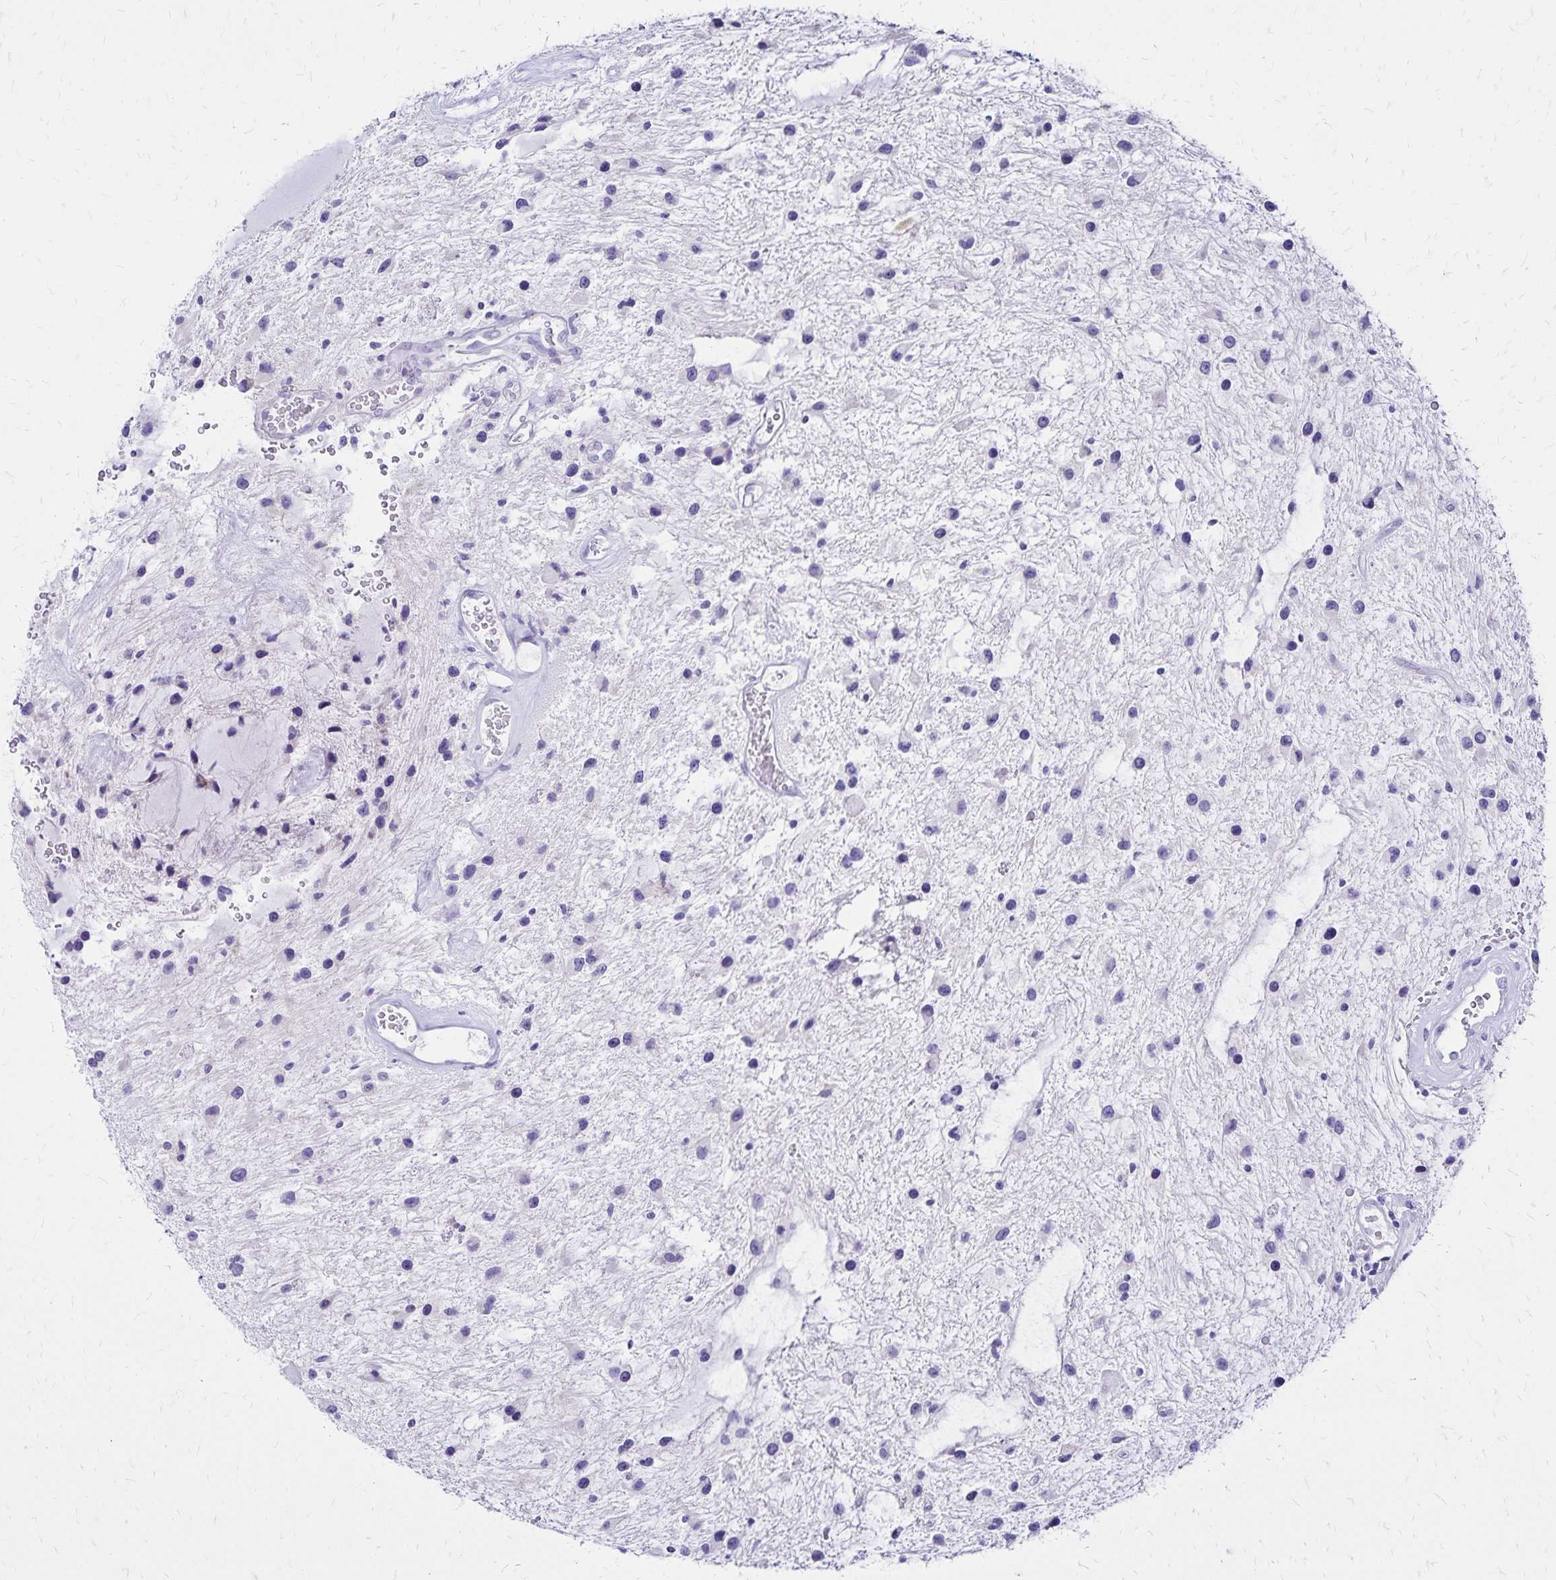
{"staining": {"intensity": "negative", "quantity": "none", "location": "none"}, "tissue": "glioma", "cell_type": "Tumor cells", "image_type": "cancer", "snomed": [{"axis": "morphology", "description": "Glioma, malignant, Low grade"}, {"axis": "topography", "description": "Cerebellum"}], "caption": "Immunohistochemistry histopathology image of malignant low-grade glioma stained for a protein (brown), which demonstrates no expression in tumor cells. (Stains: DAB (3,3'-diaminobenzidine) immunohistochemistry (IHC) with hematoxylin counter stain, Microscopy: brightfield microscopy at high magnification).", "gene": "LIN28B", "patient": {"sex": "female", "age": 14}}